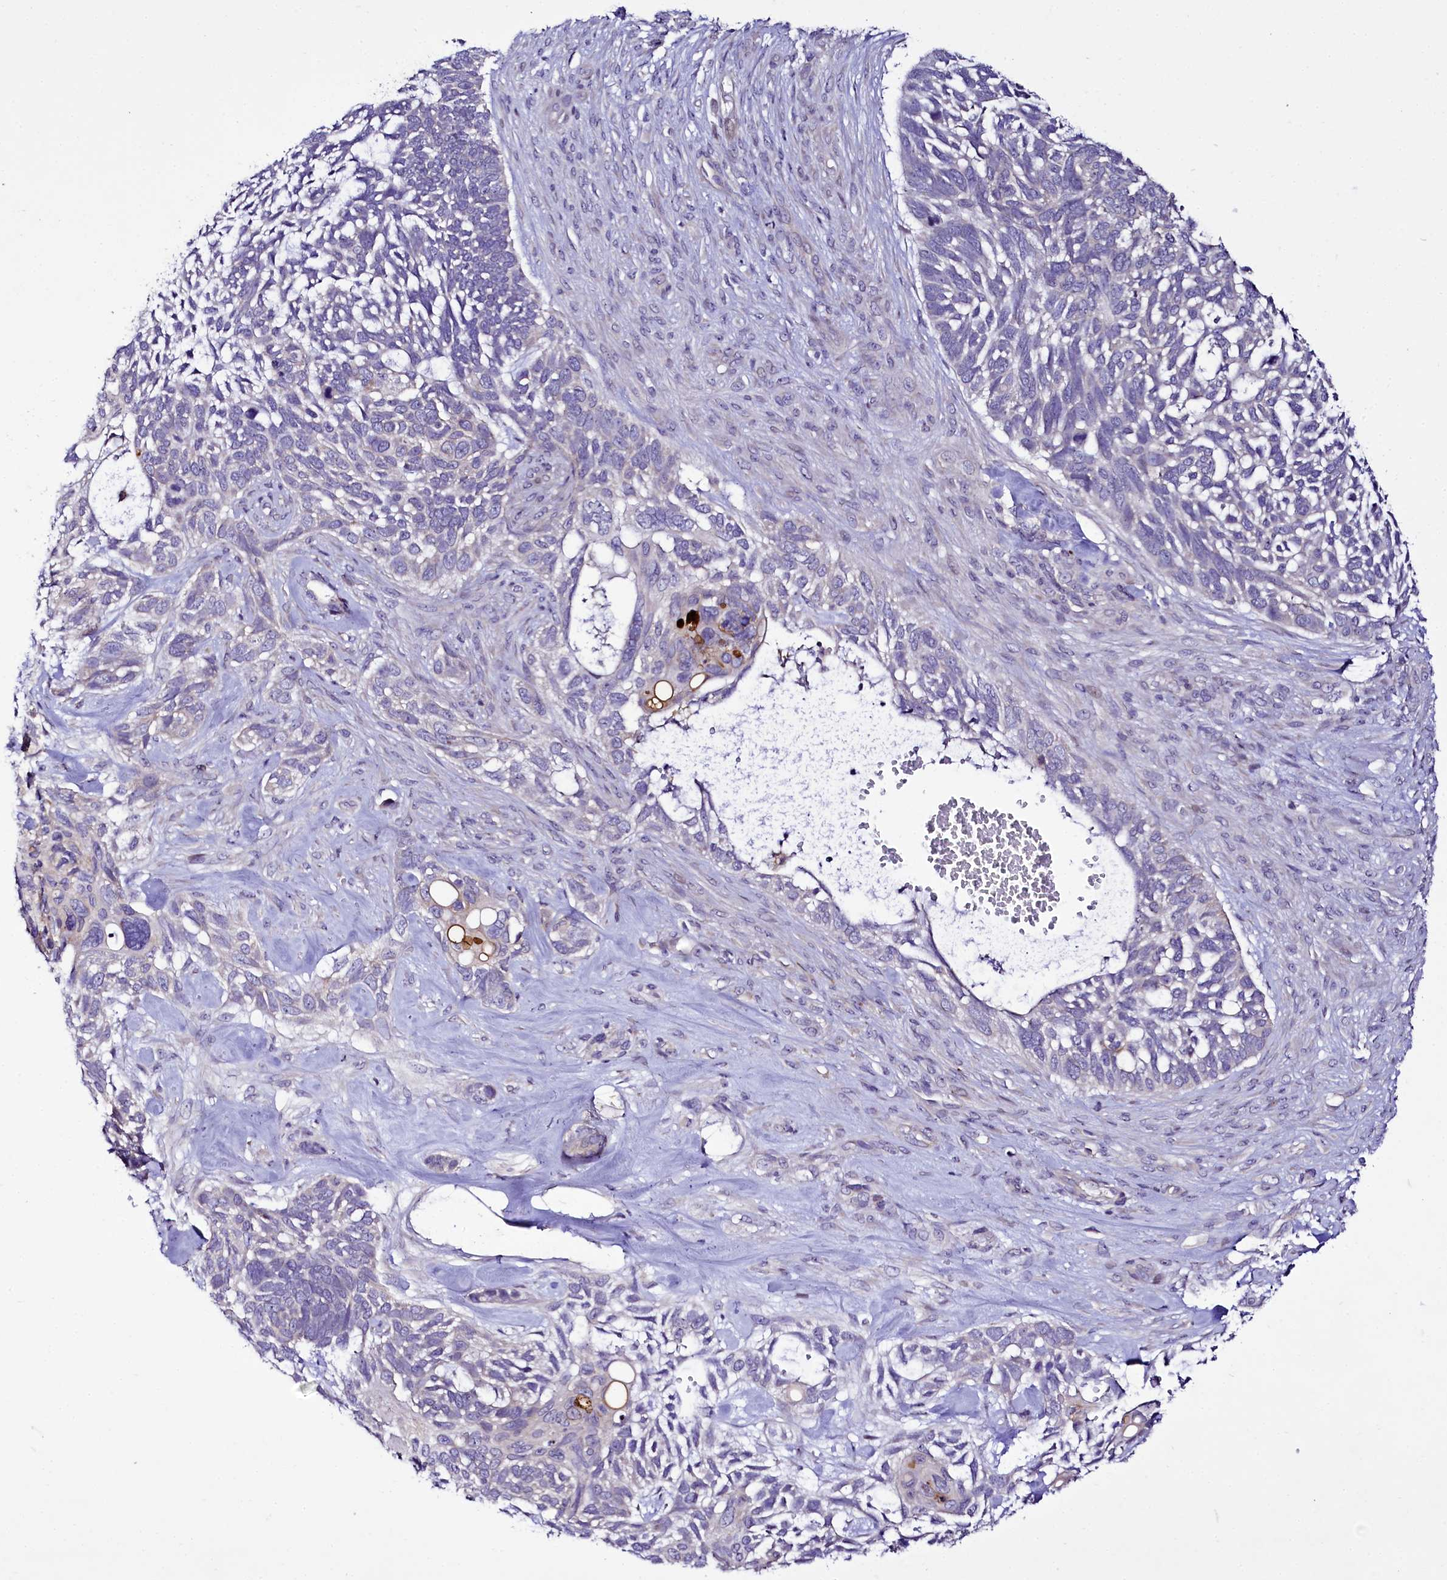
{"staining": {"intensity": "negative", "quantity": "none", "location": "none"}, "tissue": "skin cancer", "cell_type": "Tumor cells", "image_type": "cancer", "snomed": [{"axis": "morphology", "description": "Basal cell carcinoma"}, {"axis": "topography", "description": "Skin"}], "caption": "Skin basal cell carcinoma stained for a protein using IHC displays no expression tumor cells.", "gene": "ZC3H12C", "patient": {"sex": "male", "age": 88}}